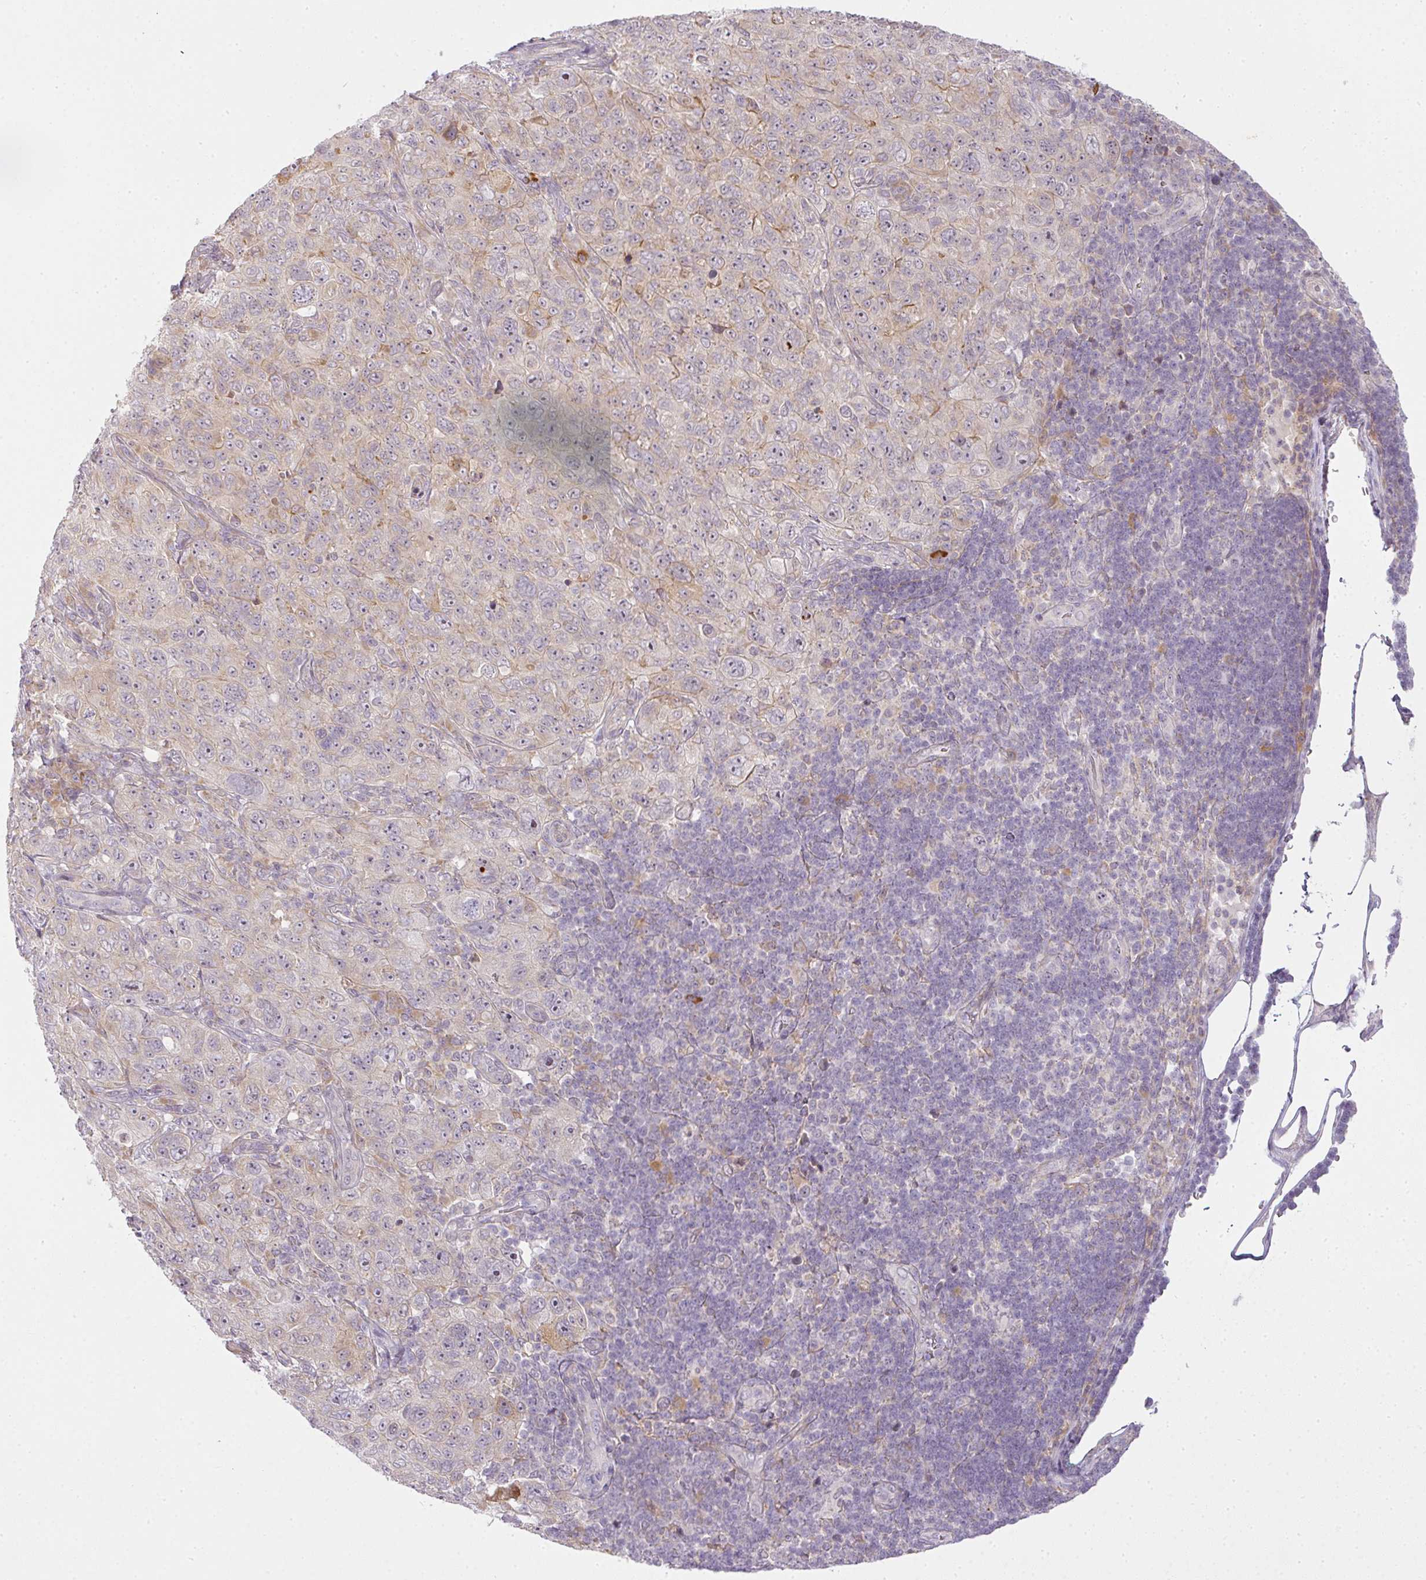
{"staining": {"intensity": "moderate", "quantity": "<25%", "location": "cytoplasmic/membranous"}, "tissue": "pancreatic cancer", "cell_type": "Tumor cells", "image_type": "cancer", "snomed": [{"axis": "morphology", "description": "Adenocarcinoma, NOS"}, {"axis": "topography", "description": "Pancreas"}], "caption": "A micrograph of pancreatic cancer (adenocarcinoma) stained for a protein reveals moderate cytoplasmic/membranous brown staining in tumor cells. (DAB (3,3'-diaminobenzidine) IHC with brightfield microscopy, high magnification).", "gene": "MED19", "patient": {"sex": "male", "age": 68}}